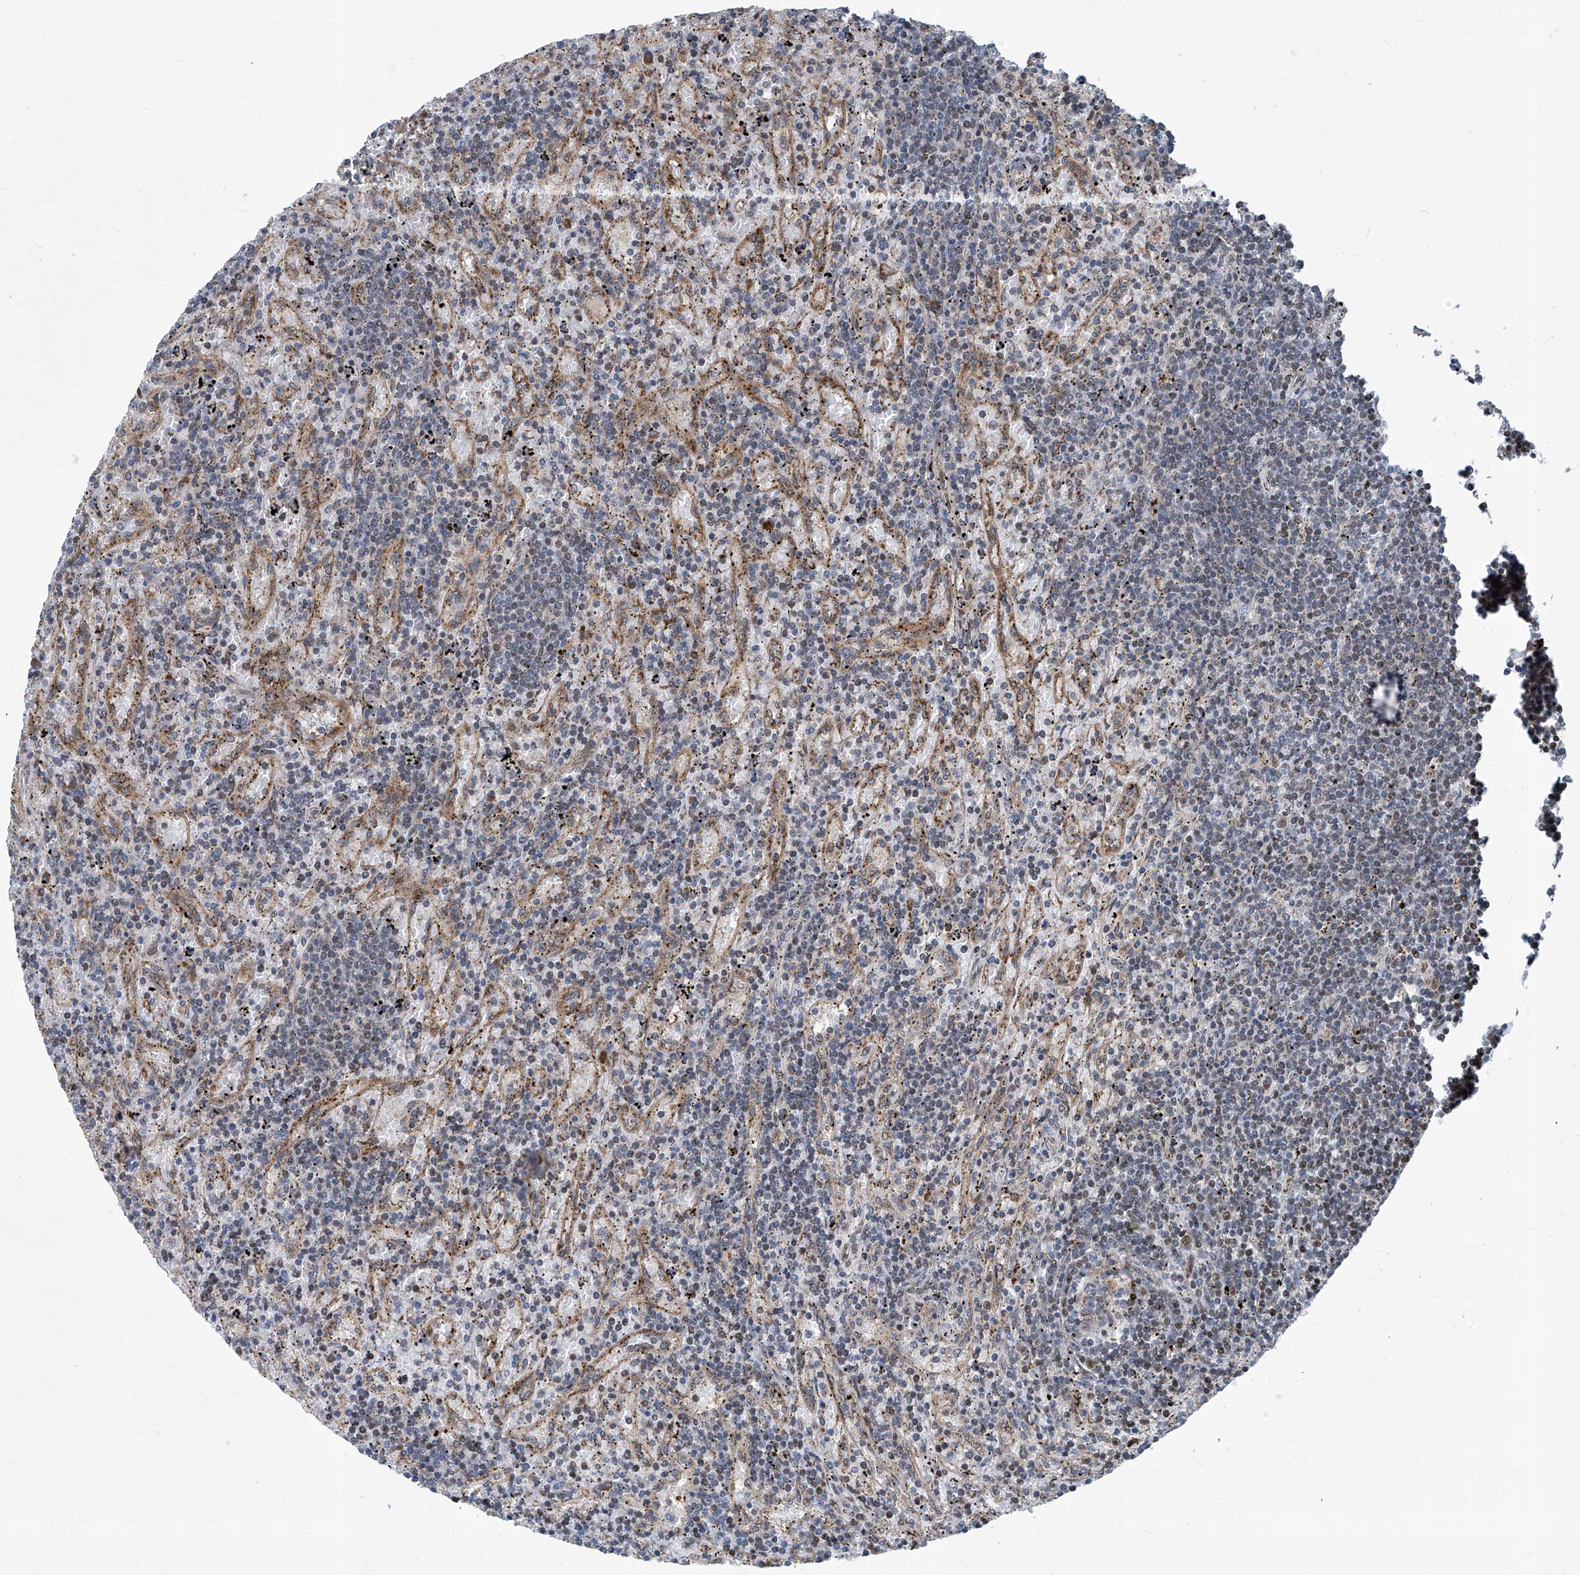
{"staining": {"intensity": "negative", "quantity": "none", "location": "none"}, "tissue": "lymphoma", "cell_type": "Tumor cells", "image_type": "cancer", "snomed": [{"axis": "morphology", "description": "Malignant lymphoma, non-Hodgkin's type, Low grade"}, {"axis": "topography", "description": "Spleen"}], "caption": "Lymphoma was stained to show a protein in brown. There is no significant staining in tumor cells. Brightfield microscopy of immunohistochemistry stained with DAB (3,3'-diaminobenzidine) (brown) and hematoxylin (blue), captured at high magnification.", "gene": "GPR132", "patient": {"sex": "male", "age": 76}}